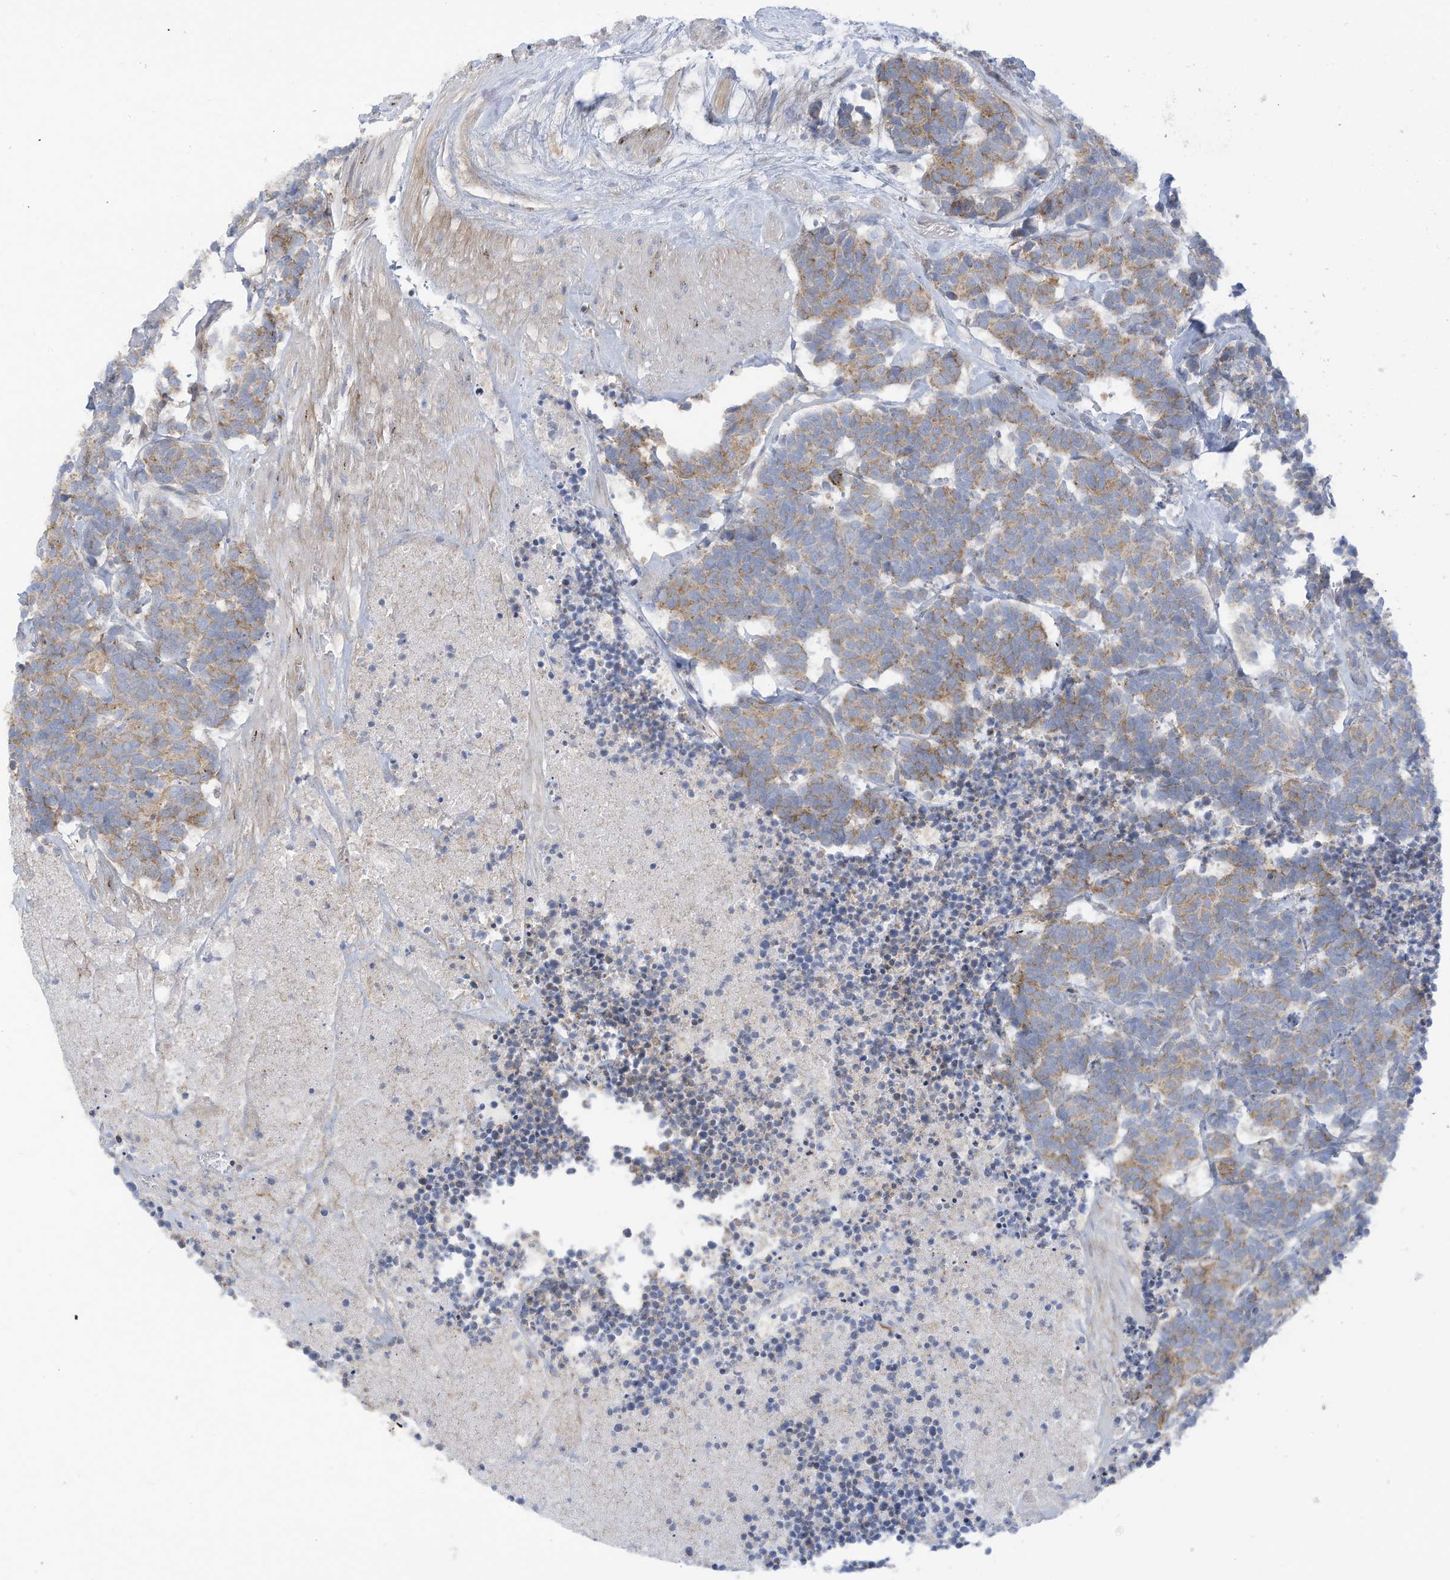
{"staining": {"intensity": "moderate", "quantity": "25%-75%", "location": "cytoplasmic/membranous"}, "tissue": "carcinoid", "cell_type": "Tumor cells", "image_type": "cancer", "snomed": [{"axis": "morphology", "description": "Carcinoma, NOS"}, {"axis": "morphology", "description": "Carcinoid, malignant, NOS"}, {"axis": "topography", "description": "Urinary bladder"}], "caption": "Immunohistochemistry (DAB) staining of carcinoma displays moderate cytoplasmic/membranous protein staining in about 25%-75% of tumor cells. (DAB IHC, brown staining for protein, blue staining for nuclei).", "gene": "TRMT2B", "patient": {"sex": "male", "age": 57}}